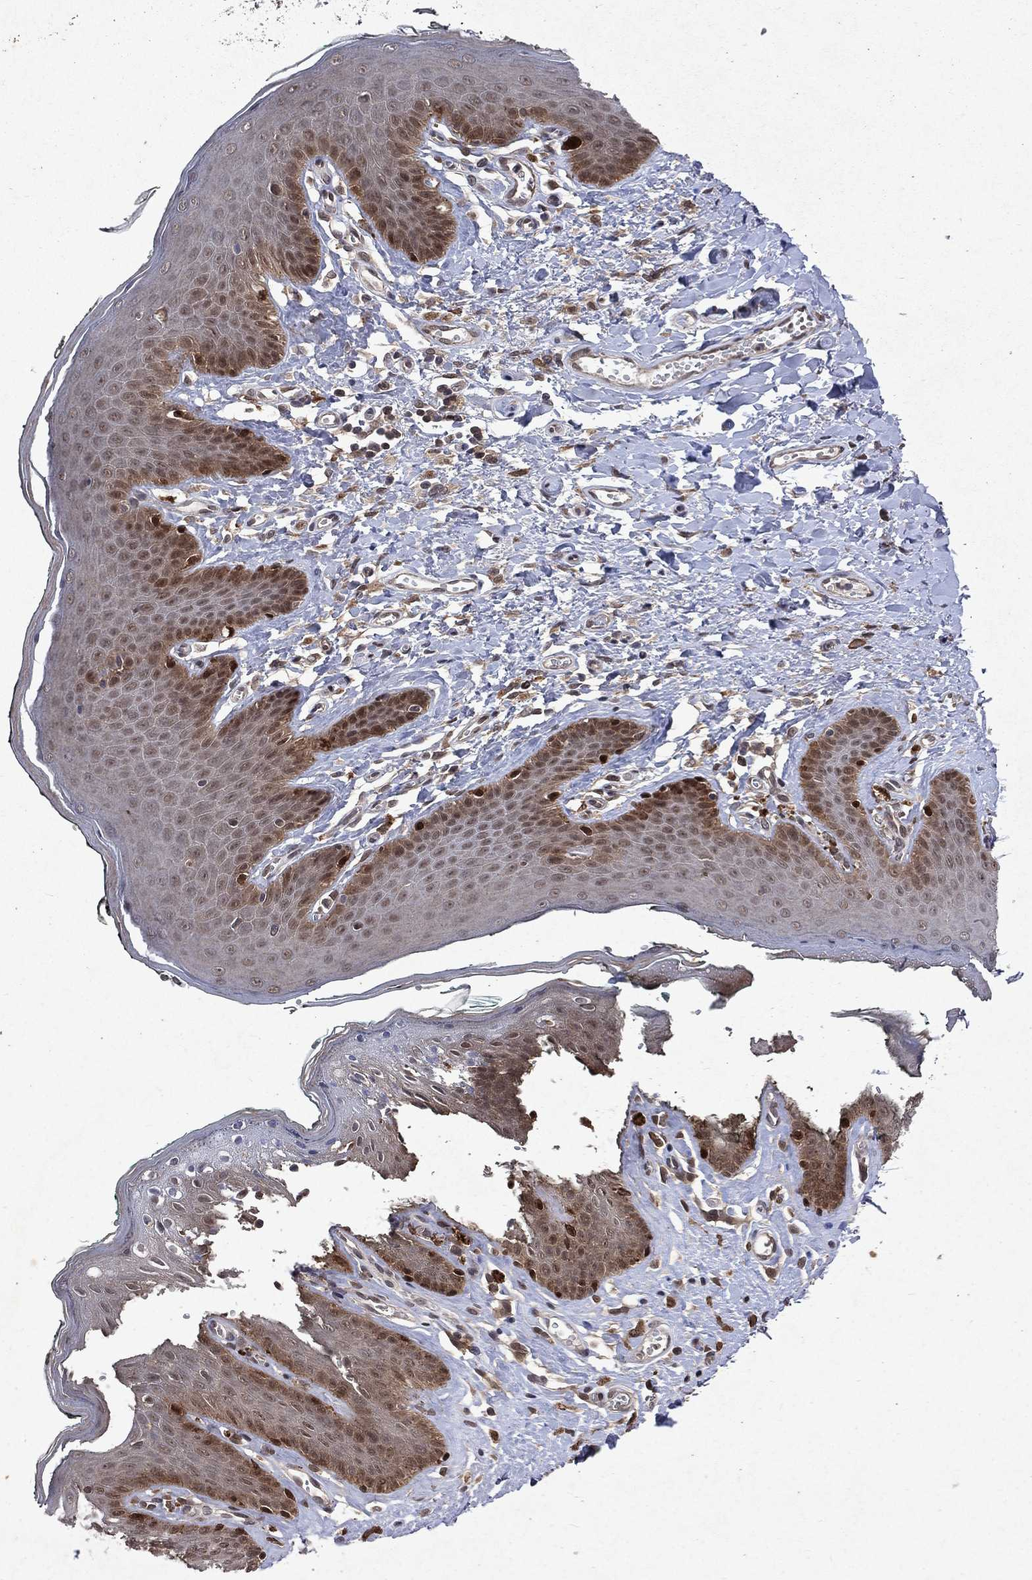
{"staining": {"intensity": "strong", "quantity": "<25%", "location": "cytoplasmic/membranous,nuclear"}, "tissue": "vagina", "cell_type": "Squamous epithelial cells", "image_type": "normal", "snomed": [{"axis": "morphology", "description": "Normal tissue, NOS"}, {"axis": "topography", "description": "Vagina"}], "caption": "A brown stain labels strong cytoplasmic/membranous,nuclear expression of a protein in squamous epithelial cells of benign vagina. (Stains: DAB in brown, nuclei in blue, Microscopy: brightfield microscopy at high magnification).", "gene": "MTAP", "patient": {"sex": "female", "age": 66}}